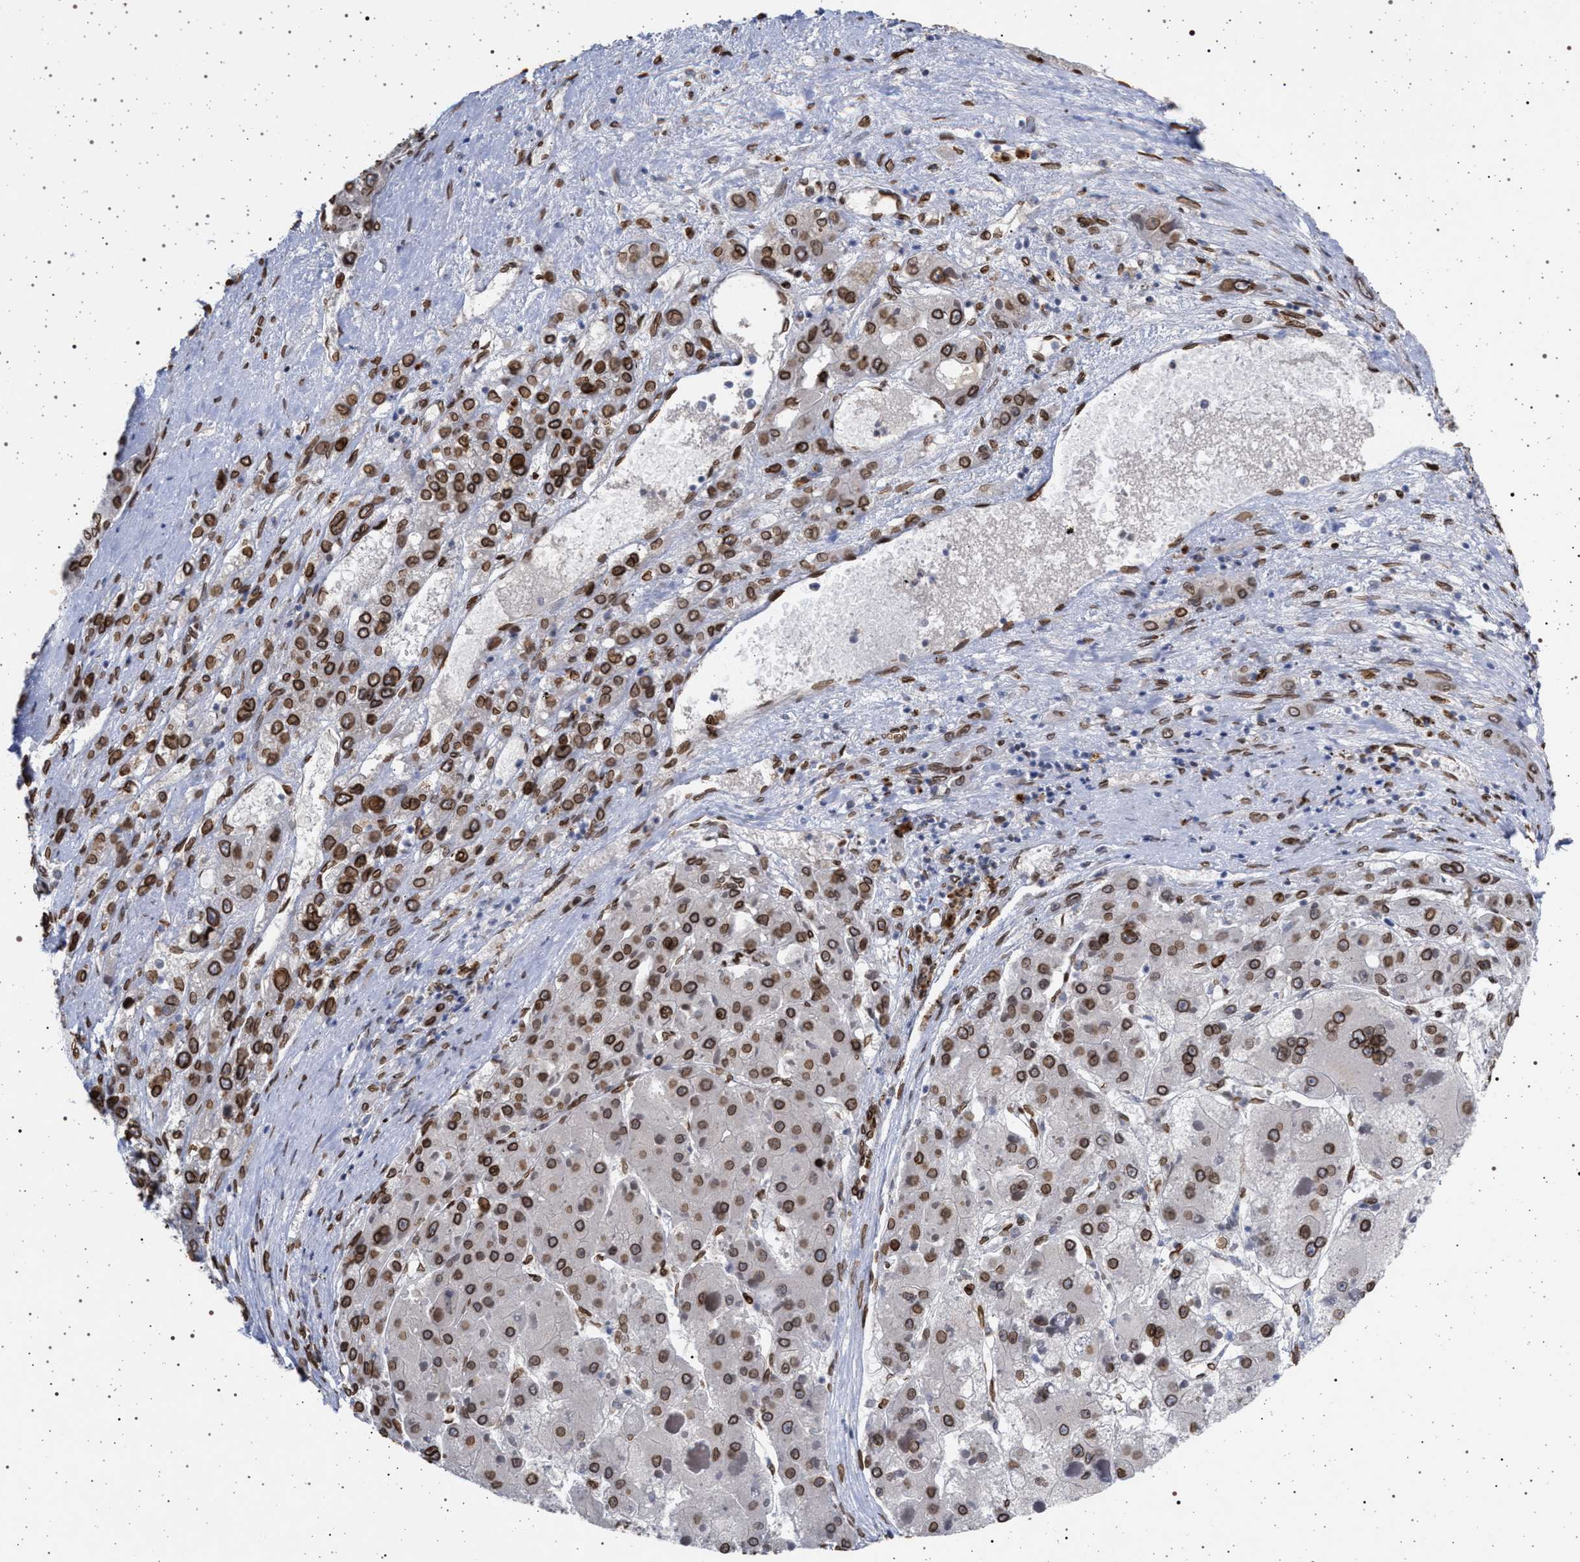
{"staining": {"intensity": "strong", "quantity": ">75%", "location": "cytoplasmic/membranous,nuclear"}, "tissue": "liver cancer", "cell_type": "Tumor cells", "image_type": "cancer", "snomed": [{"axis": "morphology", "description": "Carcinoma, Hepatocellular, NOS"}, {"axis": "topography", "description": "Liver"}], "caption": "A brown stain highlights strong cytoplasmic/membranous and nuclear positivity of a protein in human liver cancer tumor cells.", "gene": "ING2", "patient": {"sex": "female", "age": 73}}